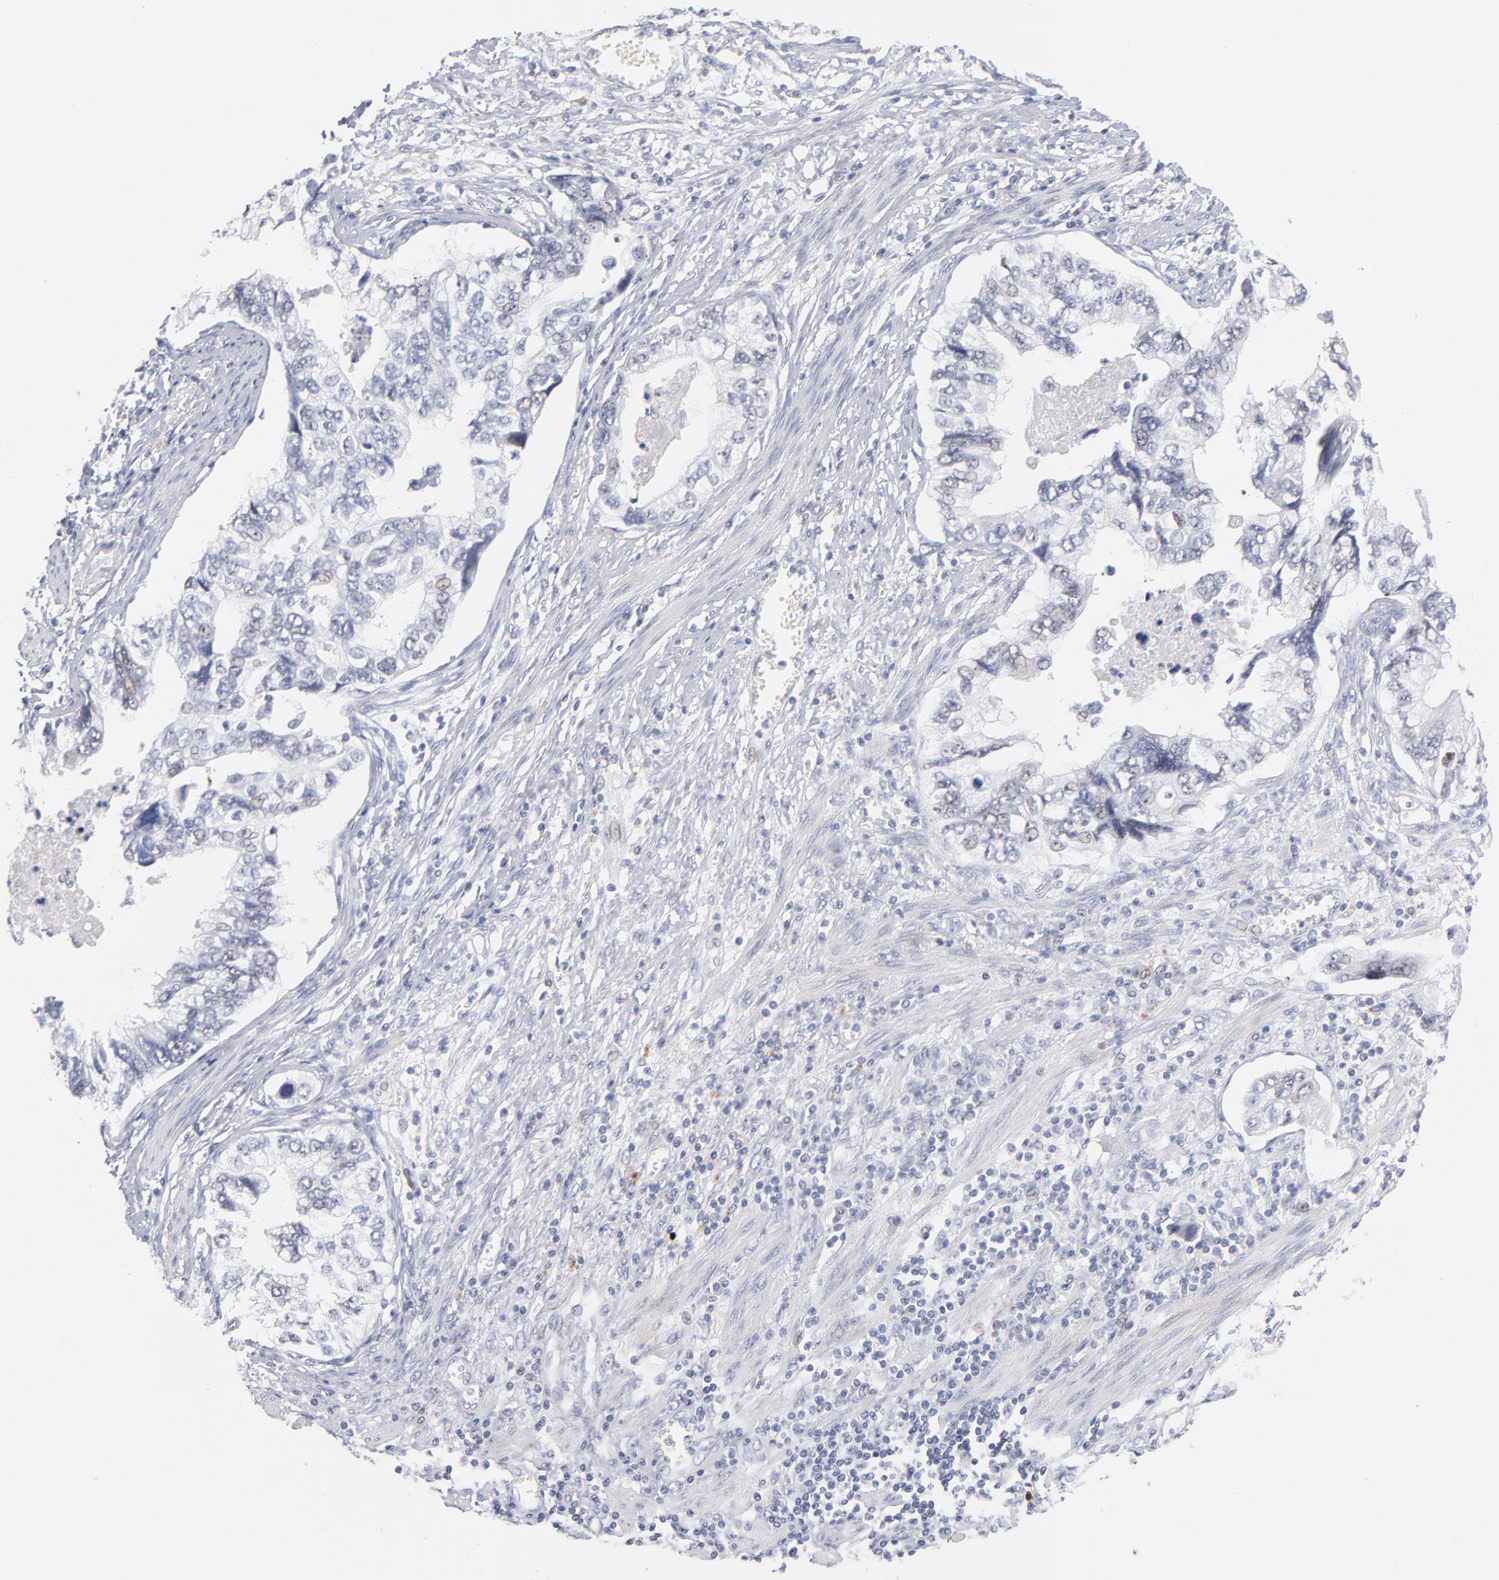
{"staining": {"intensity": "moderate", "quantity": "<25%", "location": "nuclear"}, "tissue": "stomach cancer", "cell_type": "Tumor cells", "image_type": "cancer", "snomed": [{"axis": "morphology", "description": "Adenocarcinoma, NOS"}, {"axis": "topography", "description": "Pancreas"}, {"axis": "topography", "description": "Stomach, upper"}], "caption": "Tumor cells exhibit moderate nuclear expression in approximately <25% of cells in adenocarcinoma (stomach).", "gene": "PARP1", "patient": {"sex": "male", "age": 77}}